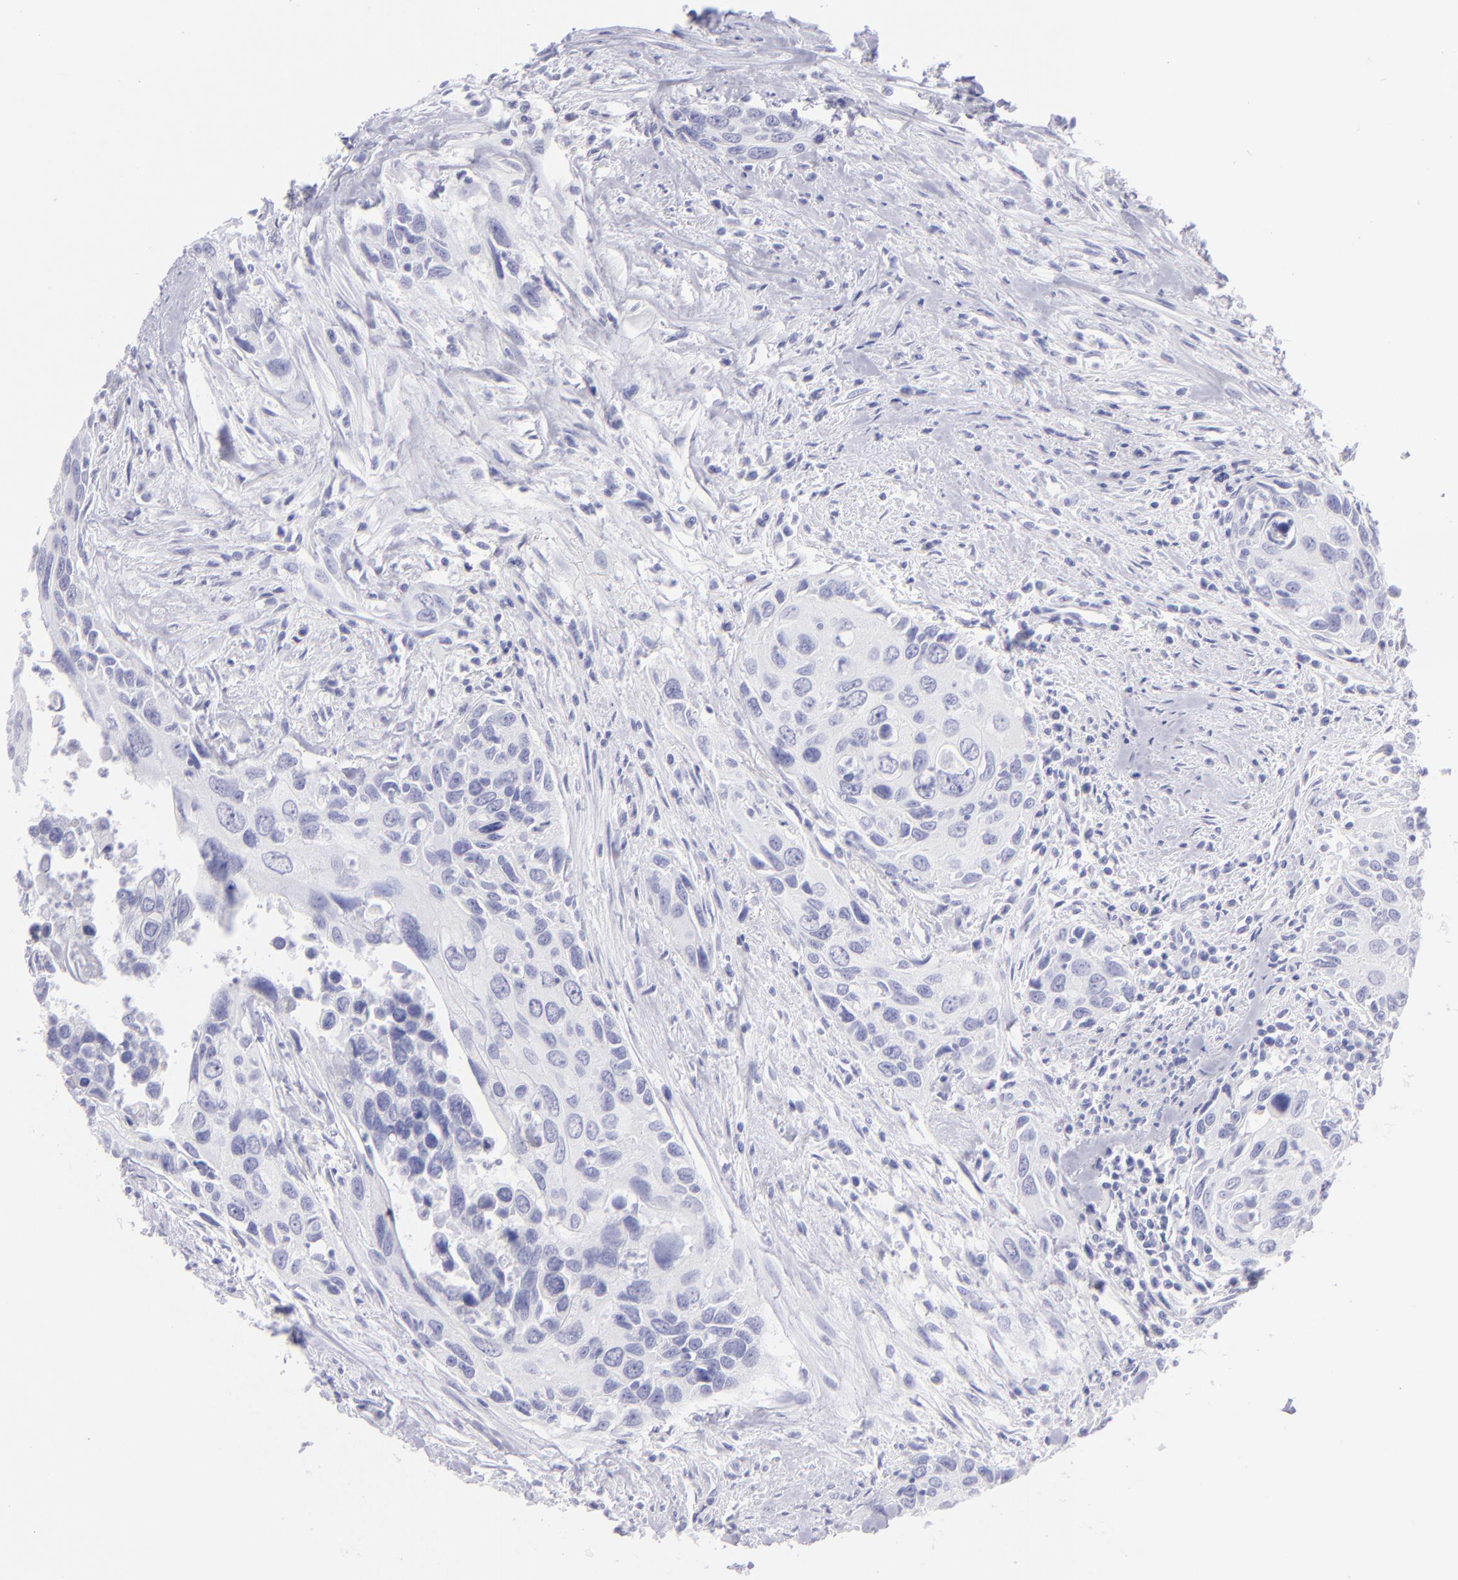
{"staining": {"intensity": "negative", "quantity": "none", "location": "none"}, "tissue": "urothelial cancer", "cell_type": "Tumor cells", "image_type": "cancer", "snomed": [{"axis": "morphology", "description": "Urothelial carcinoma, High grade"}, {"axis": "topography", "description": "Urinary bladder"}], "caption": "Protein analysis of urothelial cancer exhibits no significant expression in tumor cells.", "gene": "SLC1A3", "patient": {"sex": "male", "age": 71}}